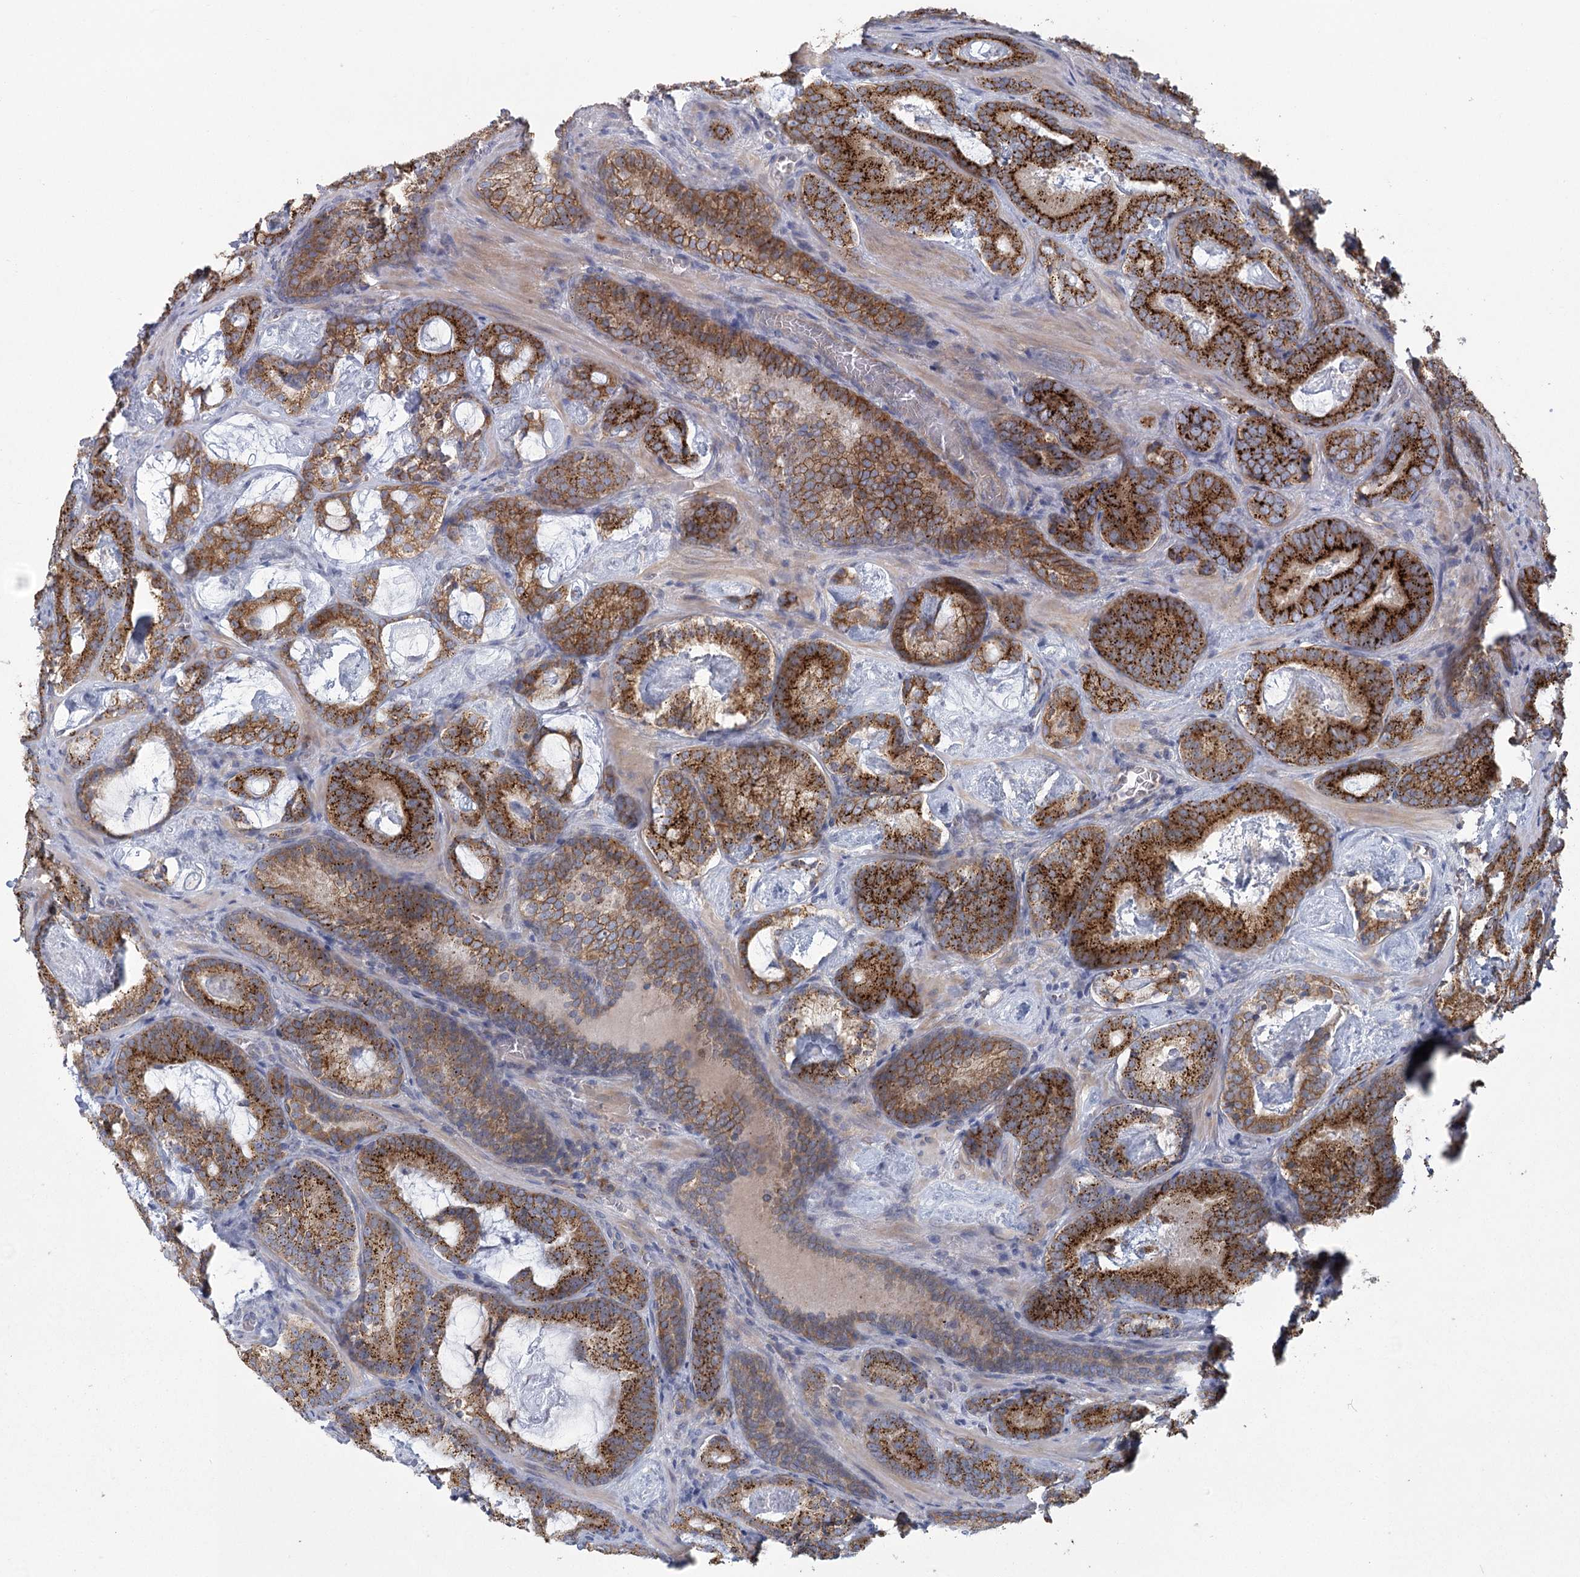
{"staining": {"intensity": "strong", "quantity": ">75%", "location": "cytoplasmic/membranous"}, "tissue": "prostate cancer", "cell_type": "Tumor cells", "image_type": "cancer", "snomed": [{"axis": "morphology", "description": "Adenocarcinoma, Low grade"}, {"axis": "topography", "description": "Prostate"}], "caption": "Human prostate cancer stained with a protein marker shows strong staining in tumor cells.", "gene": "CNTLN", "patient": {"sex": "male", "age": 60}}